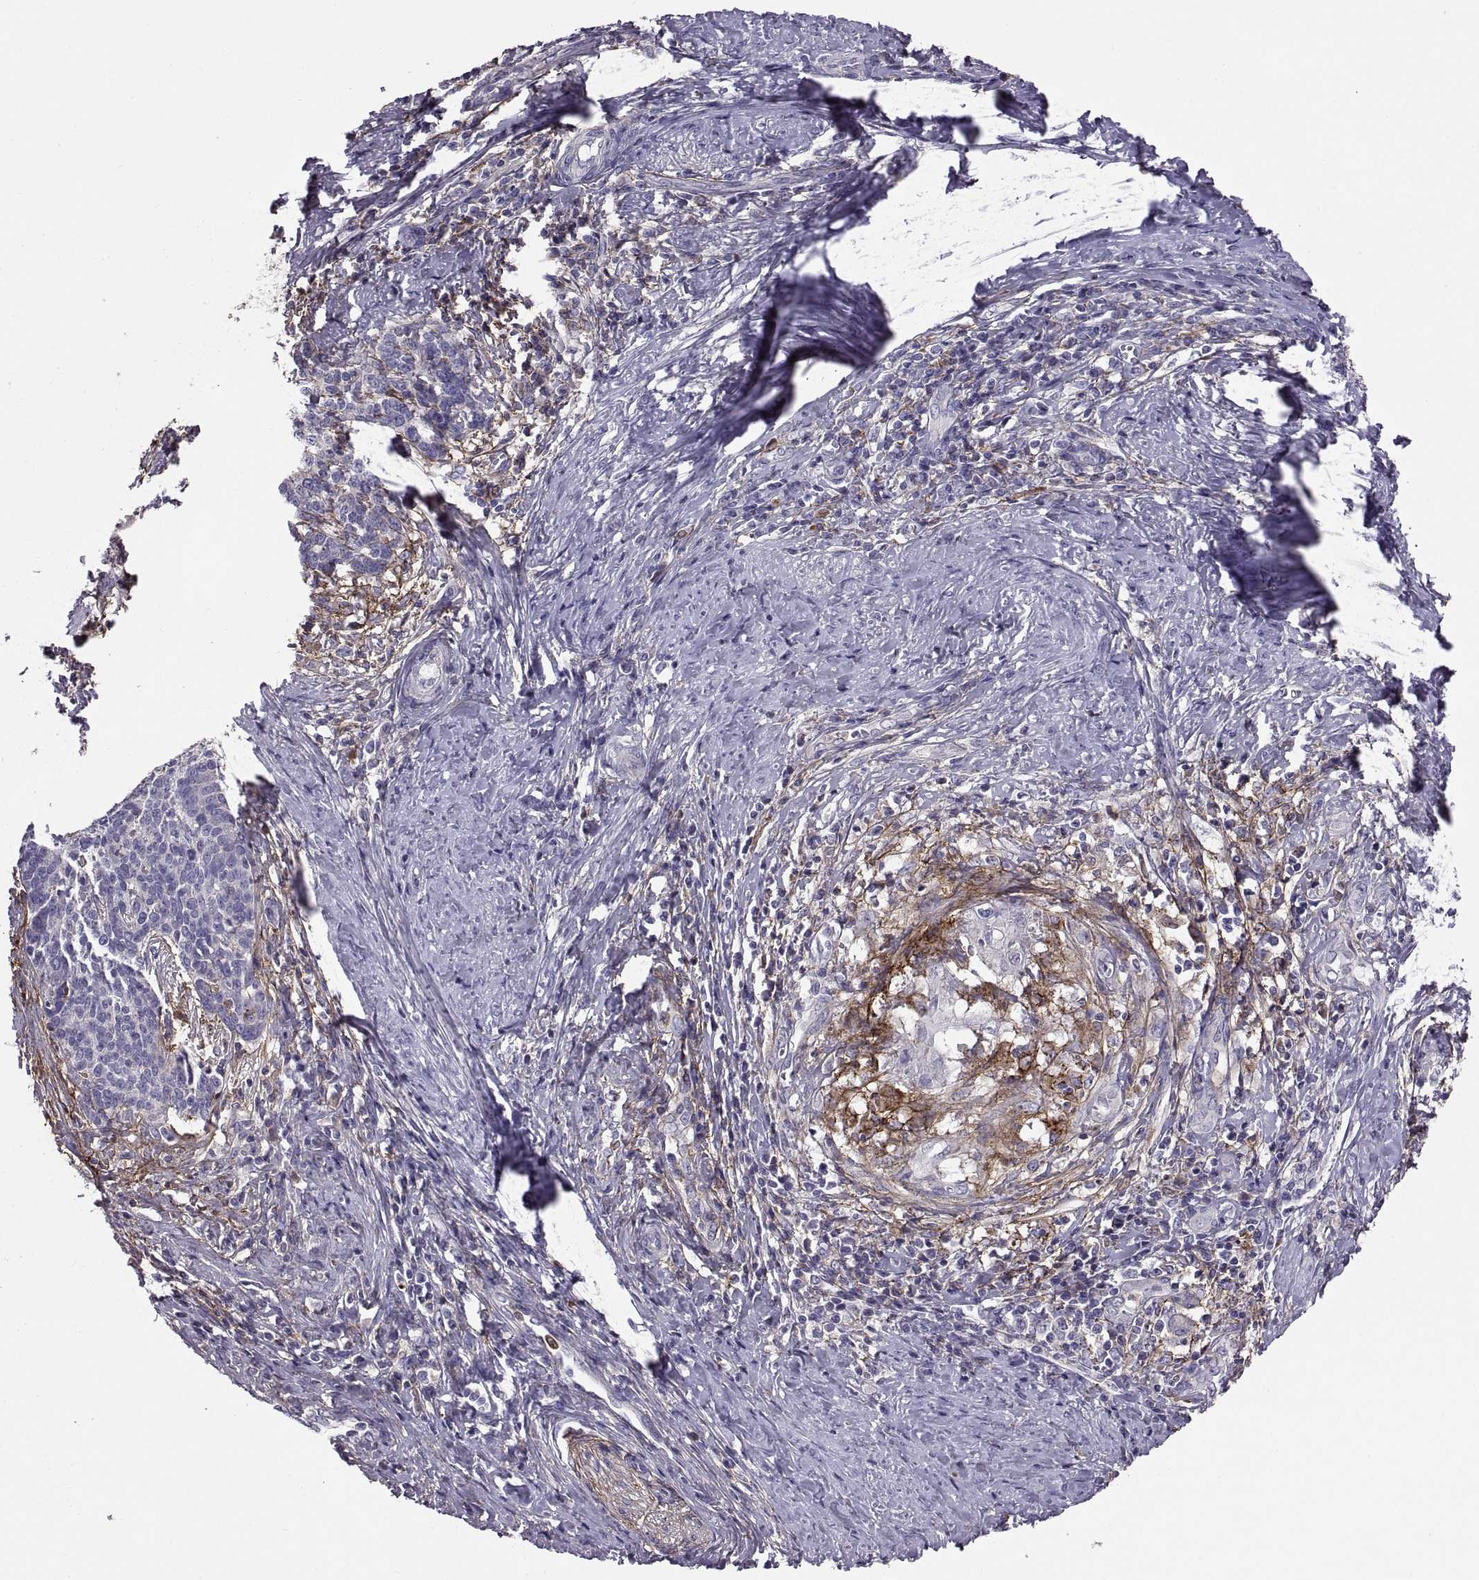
{"staining": {"intensity": "negative", "quantity": "none", "location": "none"}, "tissue": "cervical cancer", "cell_type": "Tumor cells", "image_type": "cancer", "snomed": [{"axis": "morphology", "description": "Squamous cell carcinoma, NOS"}, {"axis": "topography", "description": "Cervix"}], "caption": "Human cervical squamous cell carcinoma stained for a protein using immunohistochemistry (IHC) demonstrates no staining in tumor cells.", "gene": "EMILIN2", "patient": {"sex": "female", "age": 39}}